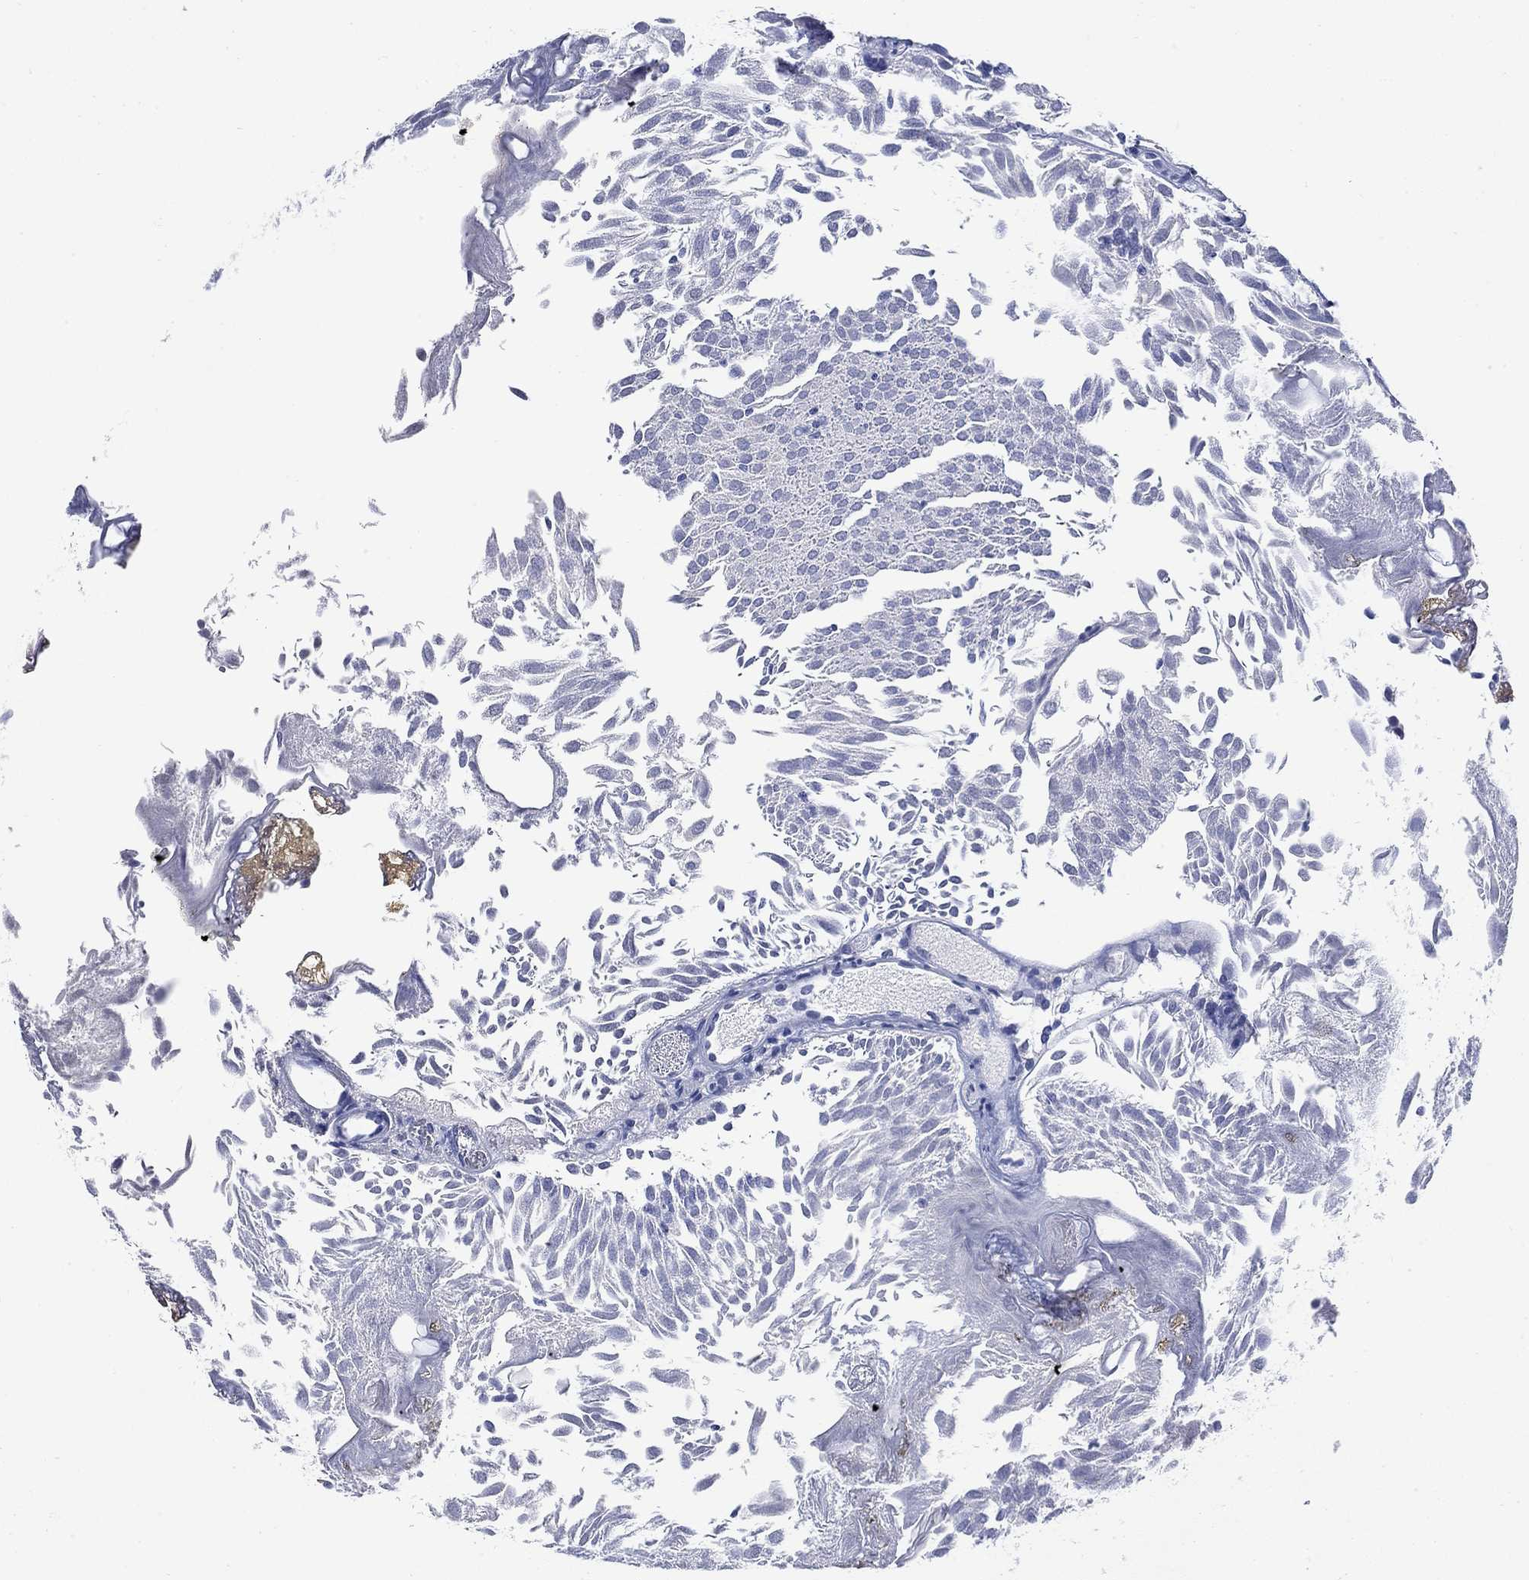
{"staining": {"intensity": "negative", "quantity": "none", "location": "none"}, "tissue": "urothelial cancer", "cell_type": "Tumor cells", "image_type": "cancer", "snomed": [{"axis": "morphology", "description": "Urothelial carcinoma, Low grade"}, {"axis": "topography", "description": "Urinary bladder"}], "caption": "Immunohistochemical staining of human urothelial cancer shows no significant staining in tumor cells.", "gene": "P2RY6", "patient": {"sex": "male", "age": 52}}